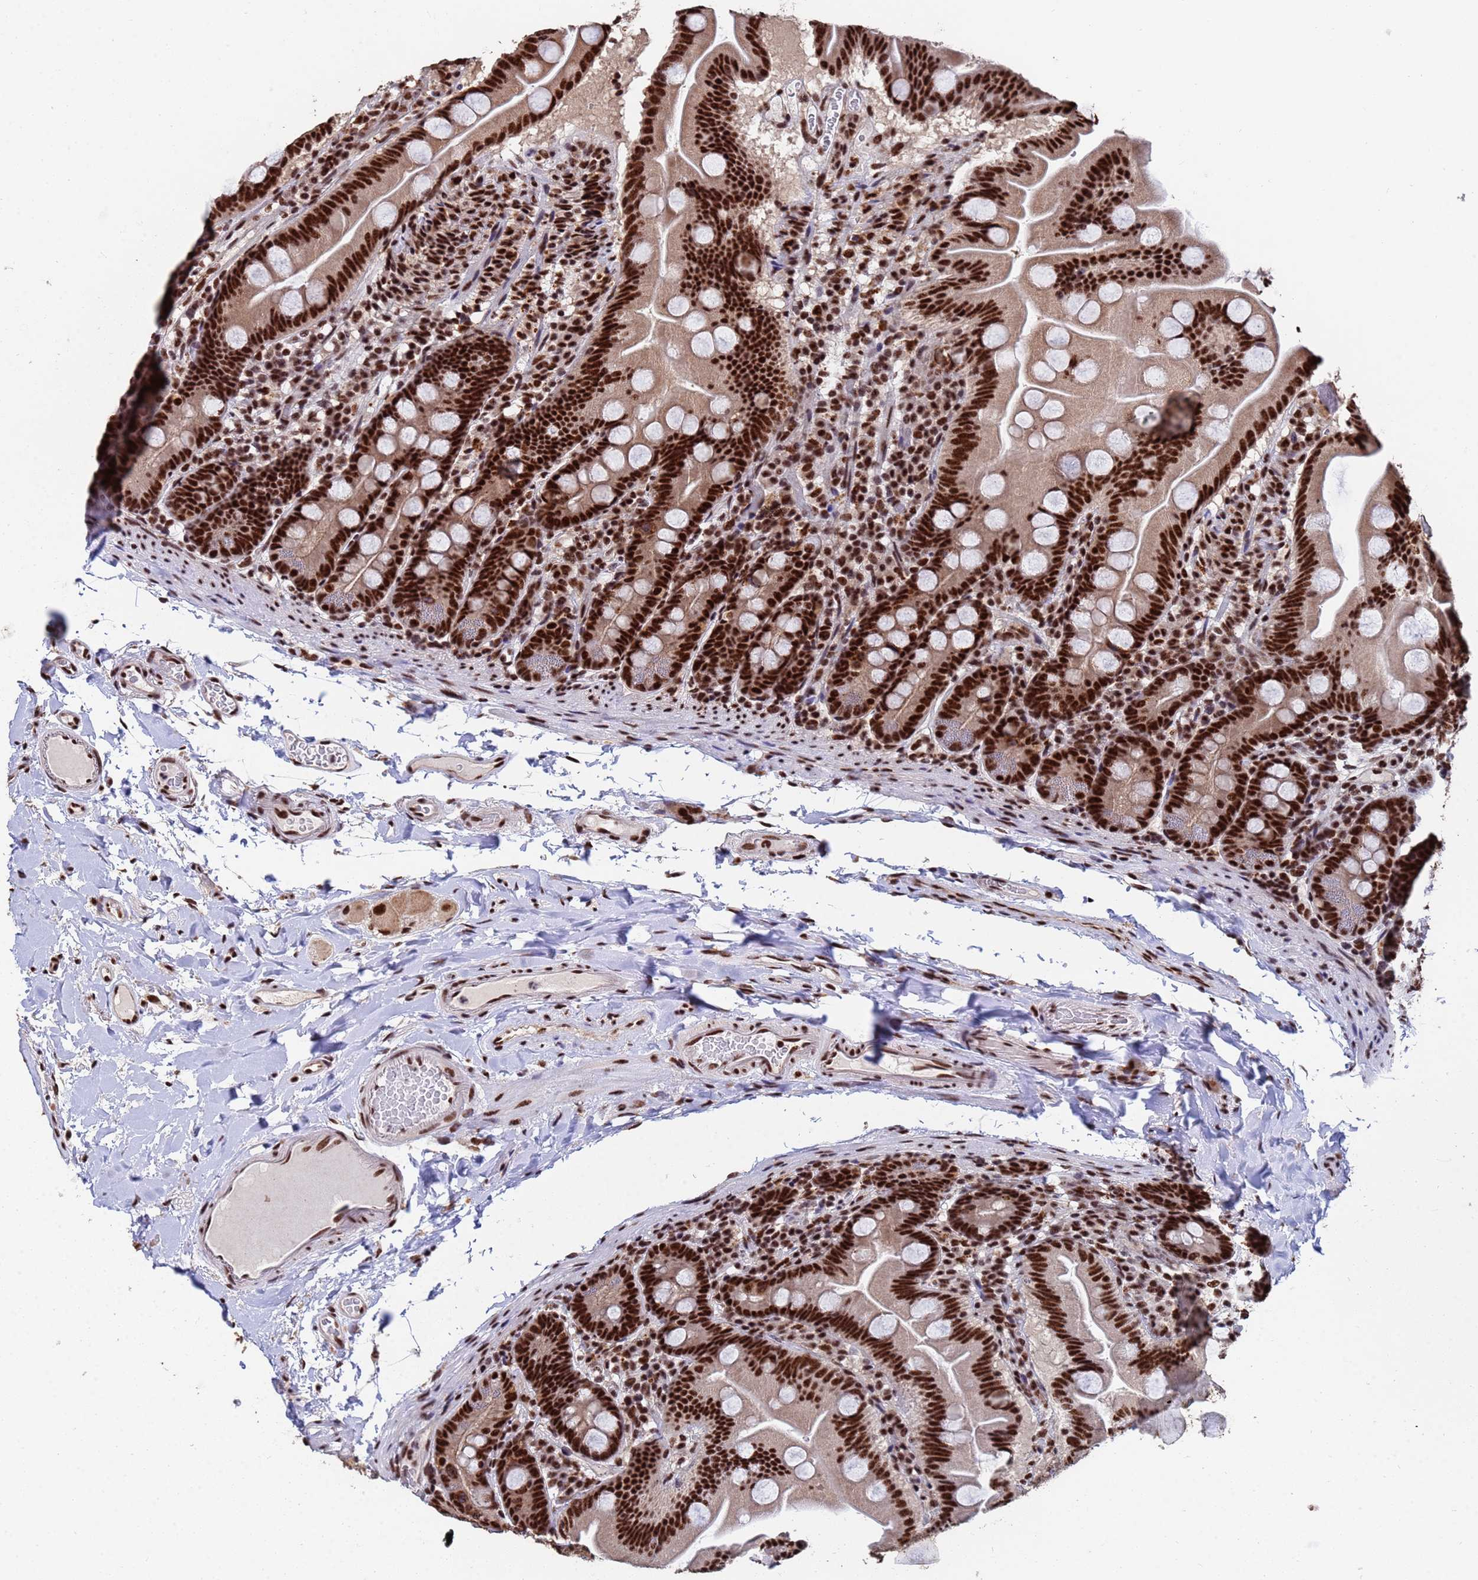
{"staining": {"intensity": "strong", "quantity": ">75%", "location": "nuclear"}, "tissue": "small intestine", "cell_type": "Glandular cells", "image_type": "normal", "snomed": [{"axis": "morphology", "description": "Normal tissue, NOS"}, {"axis": "topography", "description": "Small intestine"}], "caption": "Immunohistochemical staining of unremarkable human small intestine demonstrates high levels of strong nuclear expression in about >75% of glandular cells.", "gene": "SF3B2", "patient": {"sex": "female", "age": 68}}